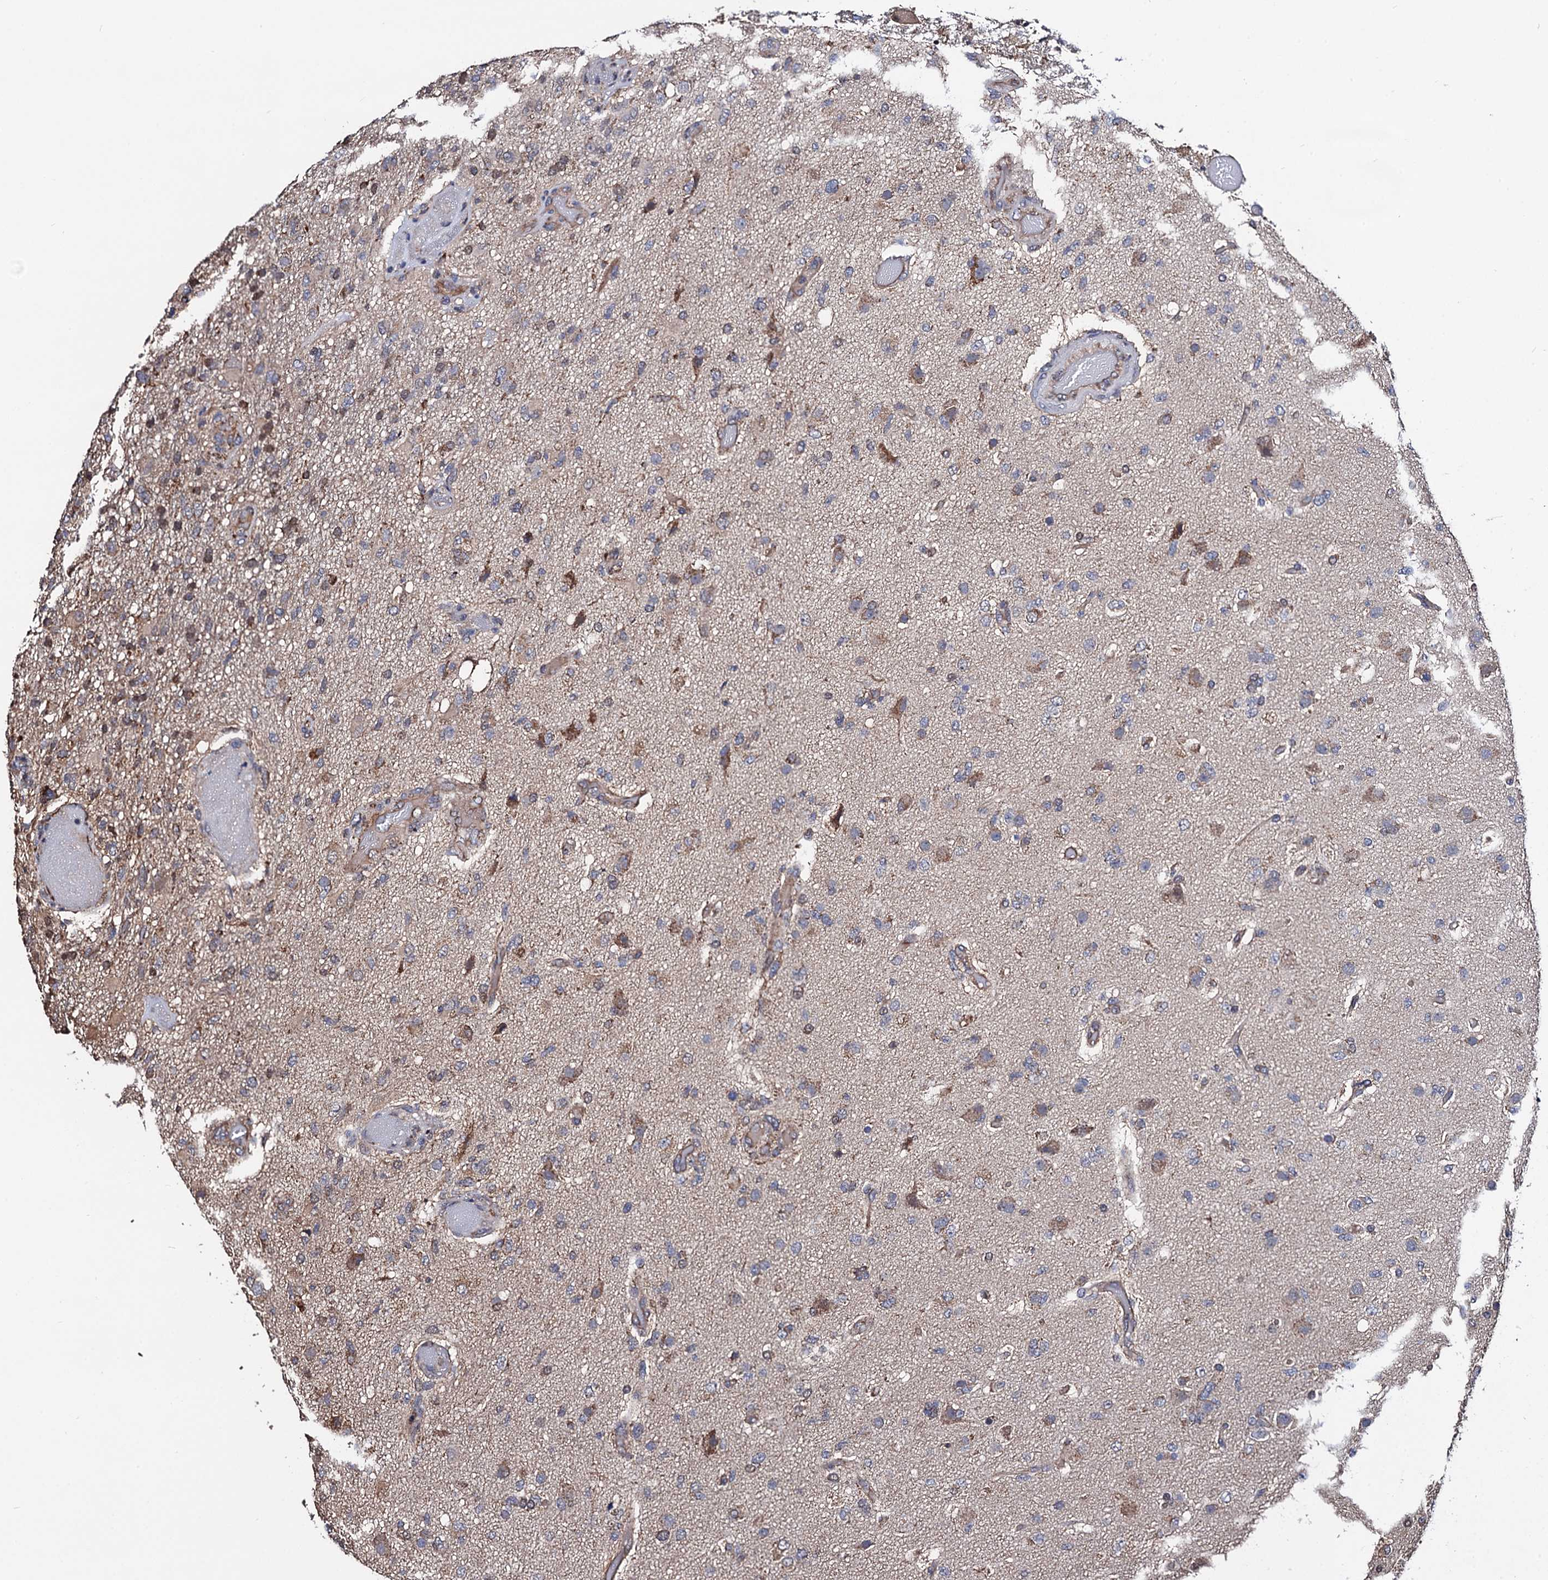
{"staining": {"intensity": "weak", "quantity": "25%-75%", "location": "cytoplasmic/membranous"}, "tissue": "glioma", "cell_type": "Tumor cells", "image_type": "cancer", "snomed": [{"axis": "morphology", "description": "Glioma, malignant, High grade"}, {"axis": "topography", "description": "Brain"}], "caption": "Glioma was stained to show a protein in brown. There is low levels of weak cytoplasmic/membranous staining in about 25%-75% of tumor cells. The staining was performed using DAB to visualize the protein expression in brown, while the nuclei were stained in blue with hematoxylin (Magnification: 20x).", "gene": "PTCD3", "patient": {"sex": "female", "age": 74}}